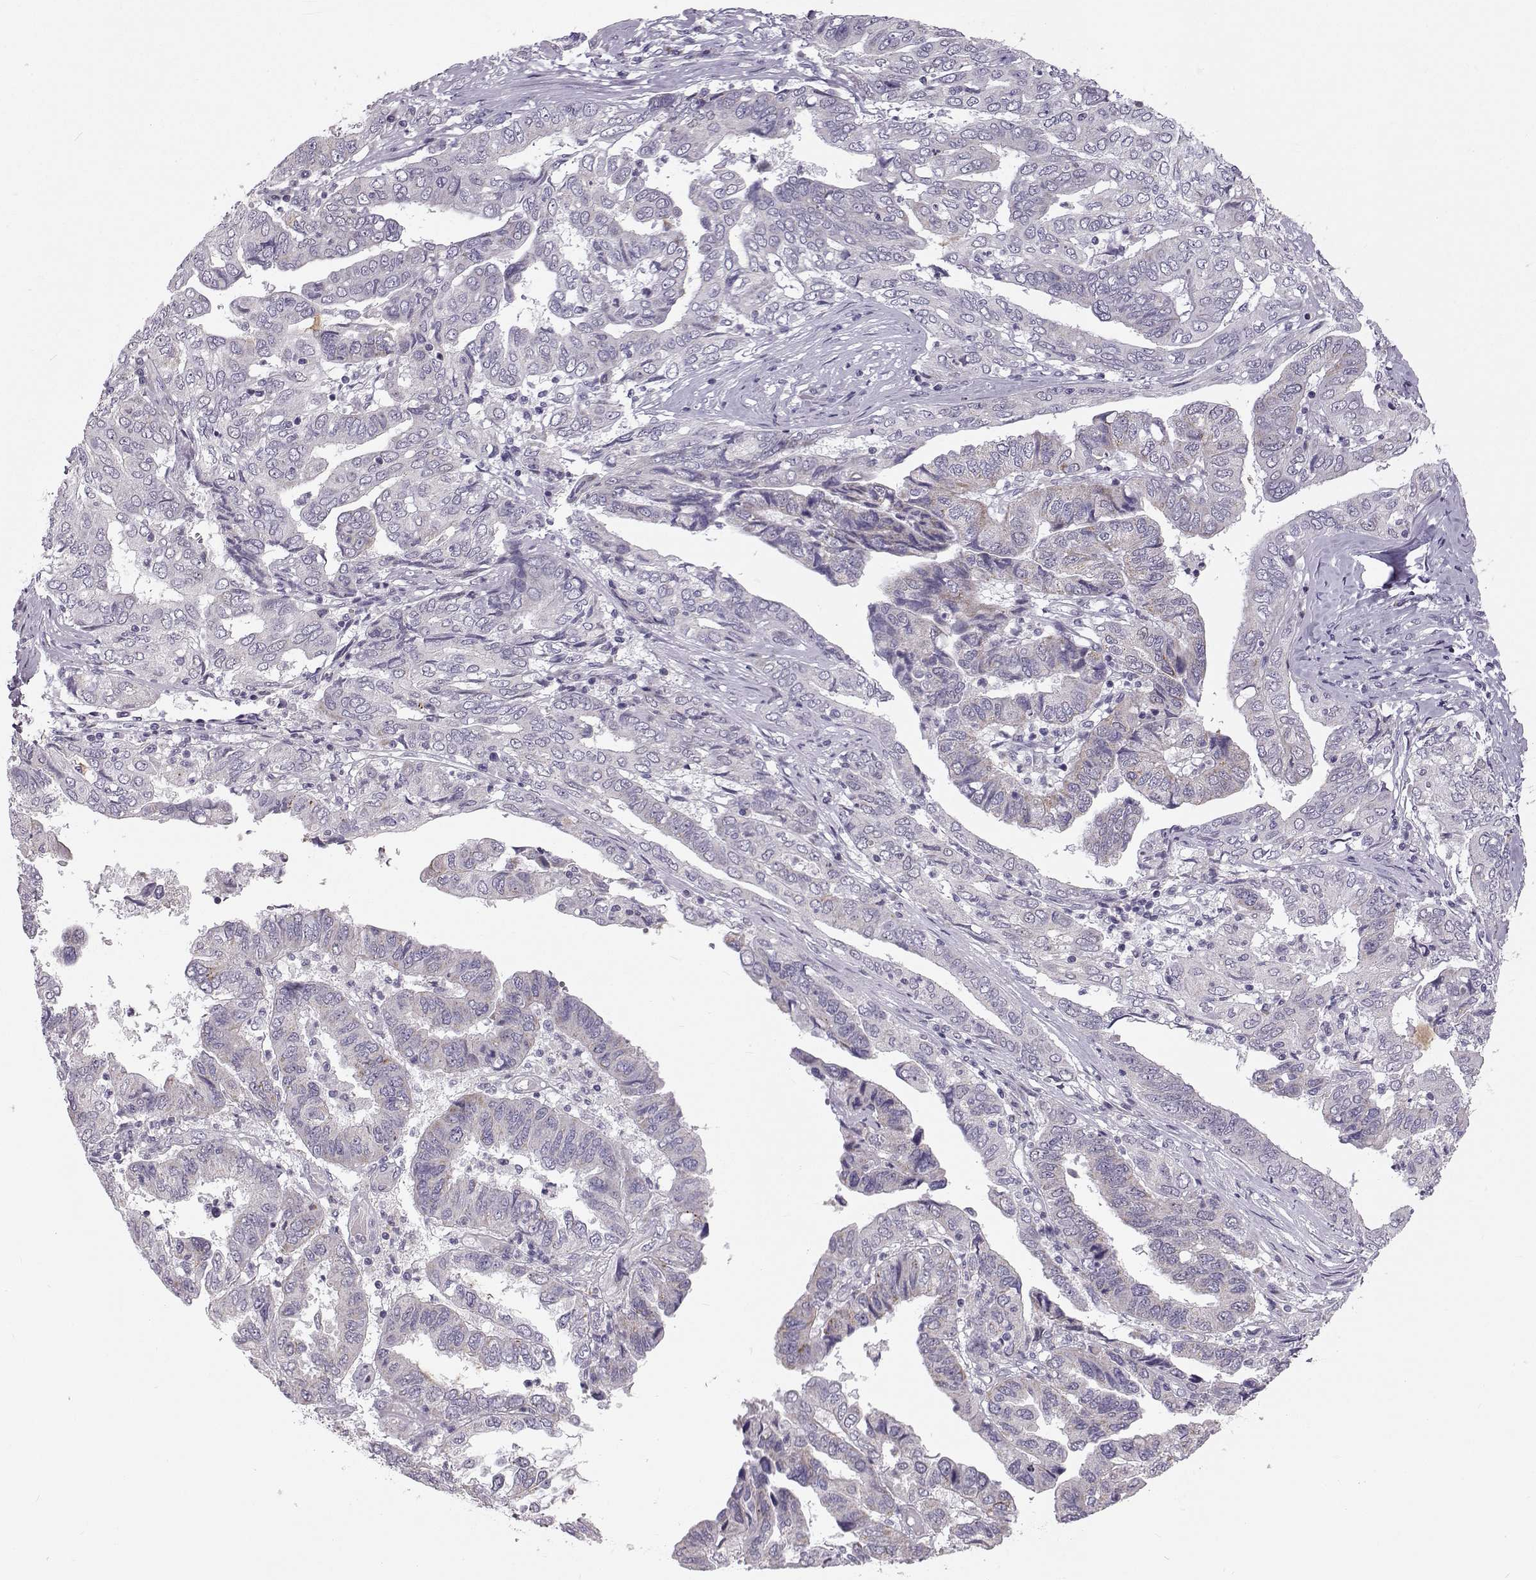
{"staining": {"intensity": "negative", "quantity": "none", "location": "none"}, "tissue": "ovarian cancer", "cell_type": "Tumor cells", "image_type": "cancer", "snomed": [{"axis": "morphology", "description": "Cystadenocarcinoma, serous, NOS"}, {"axis": "topography", "description": "Ovary"}], "caption": "Immunohistochemistry image of neoplastic tissue: ovarian serous cystadenocarcinoma stained with DAB (3,3'-diaminobenzidine) exhibits no significant protein staining in tumor cells.", "gene": "CLN6", "patient": {"sex": "female", "age": 79}}